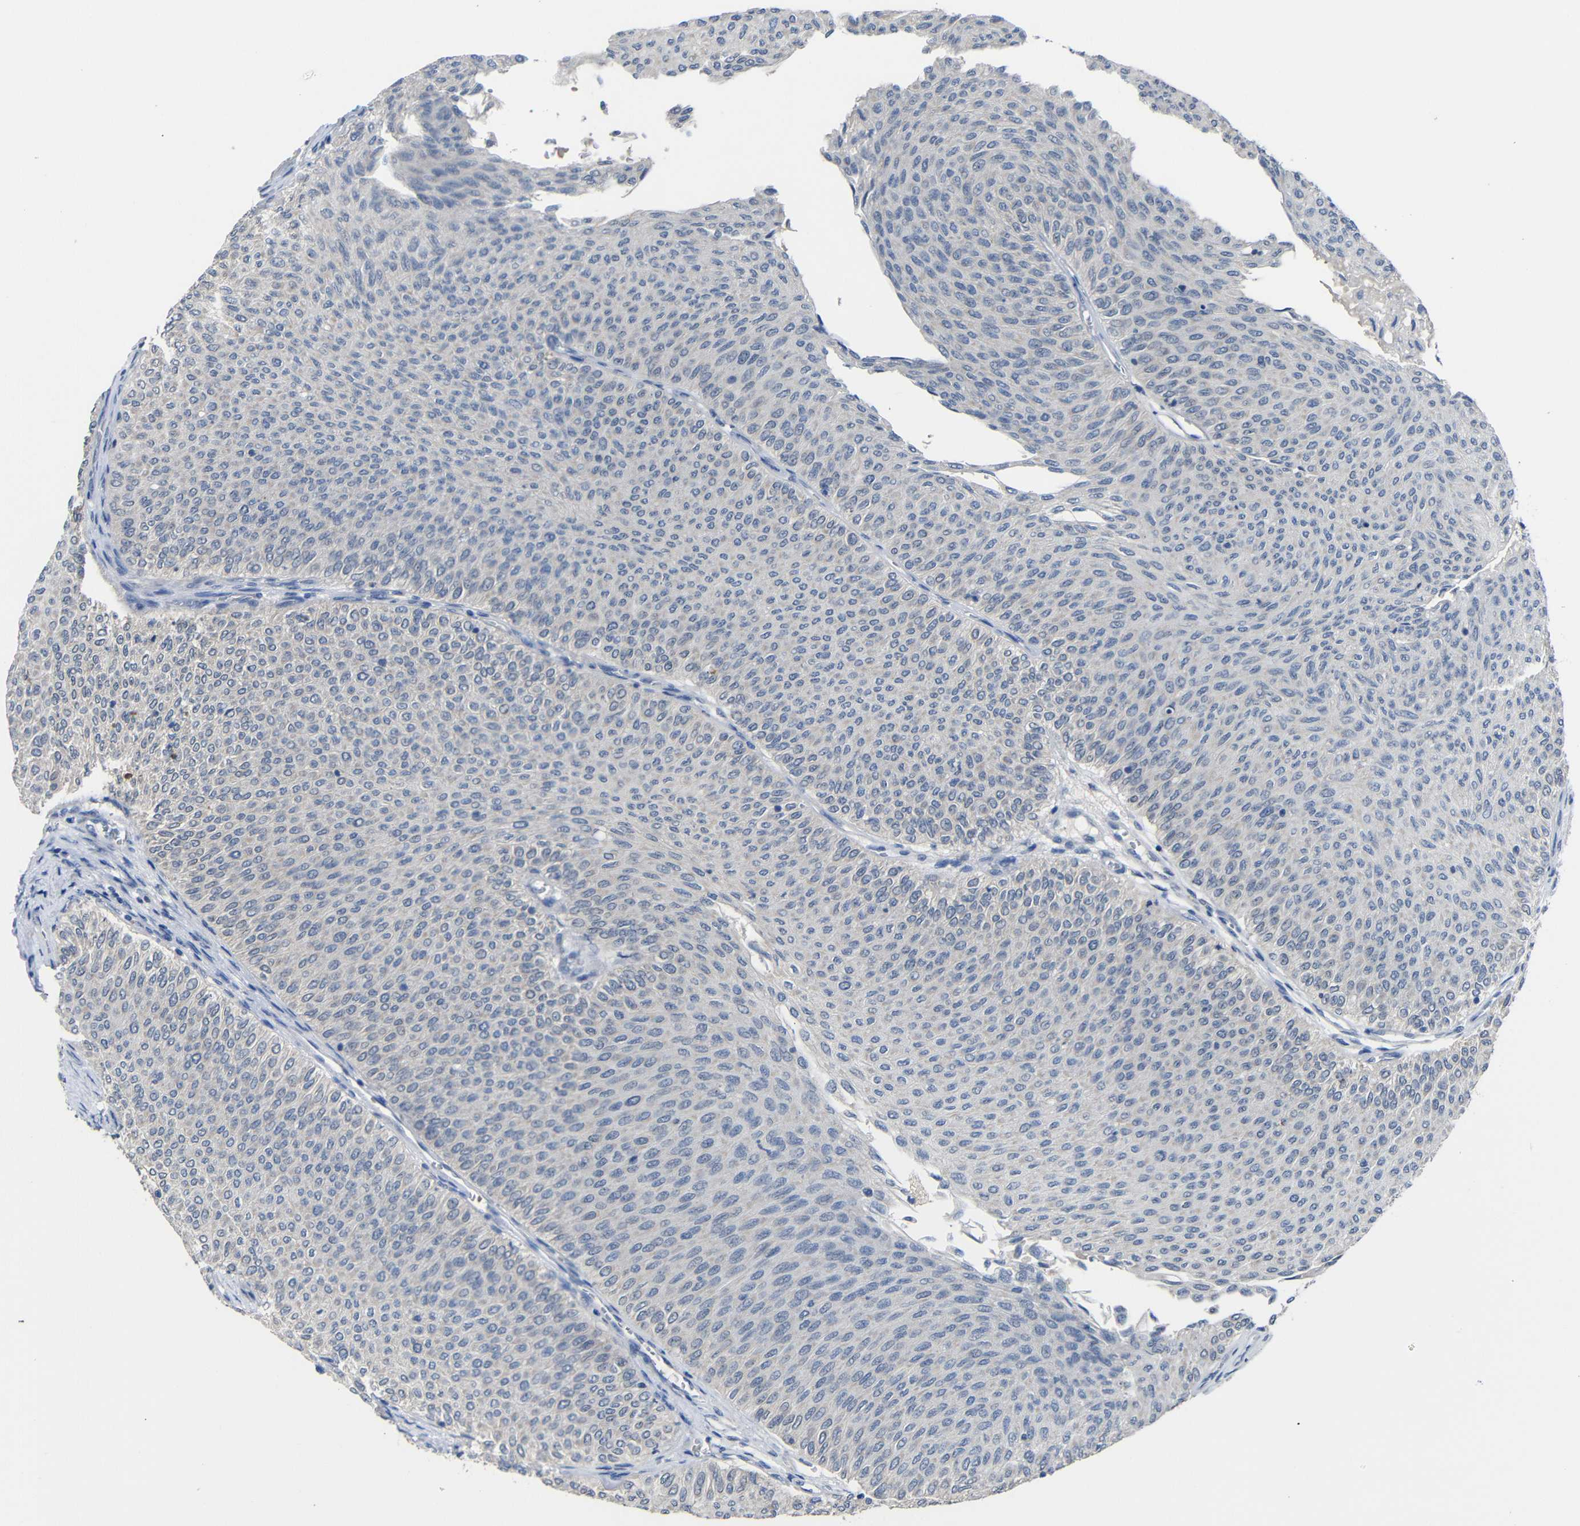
{"staining": {"intensity": "negative", "quantity": "none", "location": "none"}, "tissue": "urothelial cancer", "cell_type": "Tumor cells", "image_type": "cancer", "snomed": [{"axis": "morphology", "description": "Urothelial carcinoma, Low grade"}, {"axis": "topography", "description": "Urinary bladder"}], "caption": "The photomicrograph exhibits no staining of tumor cells in urothelial cancer. (Brightfield microscopy of DAB (3,3'-diaminobenzidine) IHC at high magnification).", "gene": "HNF1A", "patient": {"sex": "male", "age": 78}}